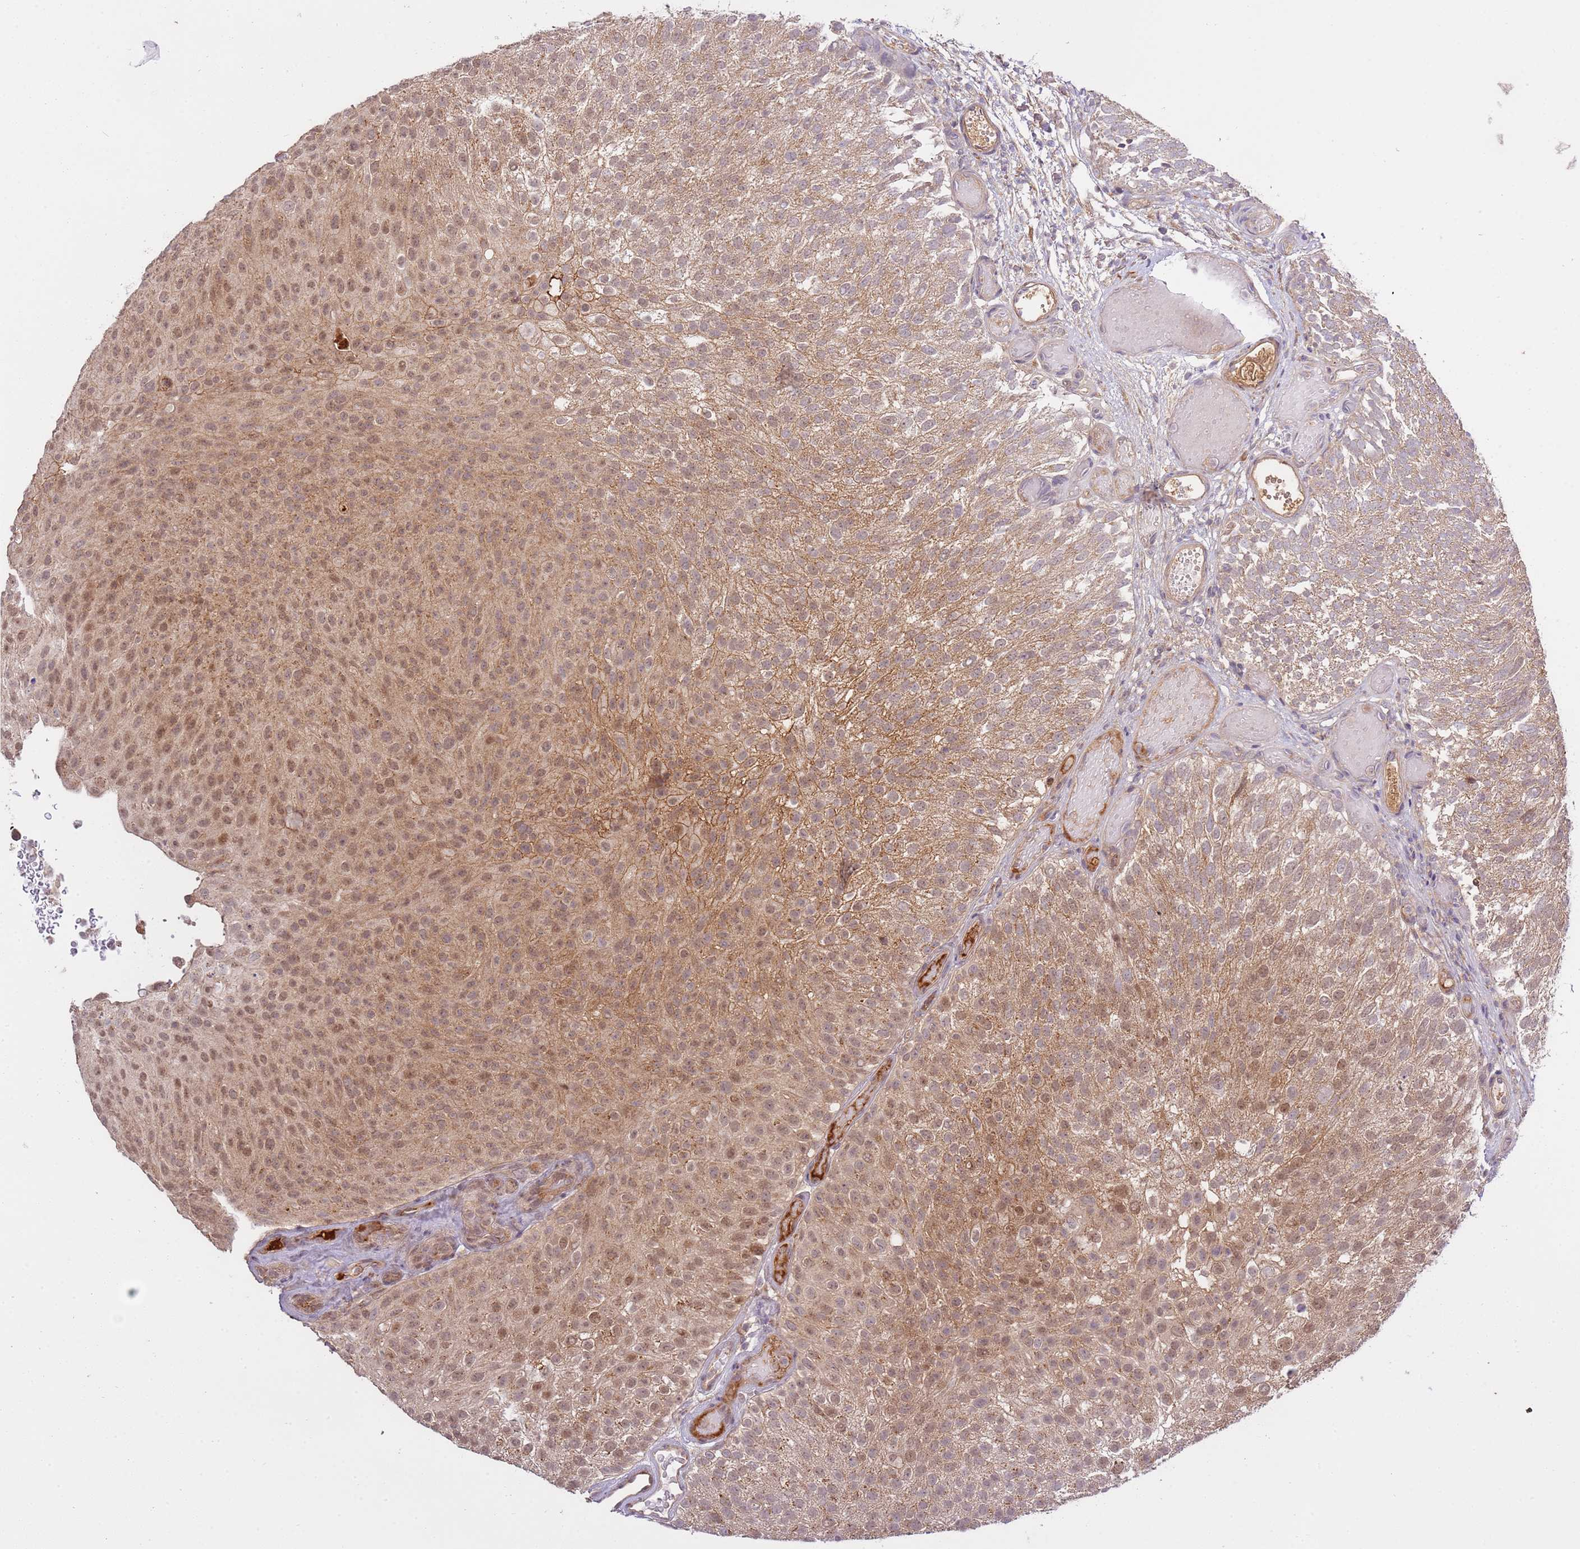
{"staining": {"intensity": "moderate", "quantity": ">75%", "location": "cytoplasmic/membranous,nuclear"}, "tissue": "urothelial cancer", "cell_type": "Tumor cells", "image_type": "cancer", "snomed": [{"axis": "morphology", "description": "Urothelial carcinoma, Low grade"}, {"axis": "topography", "description": "Urinary bladder"}], "caption": "Immunohistochemical staining of human urothelial cancer demonstrates medium levels of moderate cytoplasmic/membranous and nuclear protein positivity in approximately >75% of tumor cells. The staining was performed using DAB, with brown indicating positive protein expression. Nuclei are stained blue with hematoxylin.", "gene": "ZNF624", "patient": {"sex": "male", "age": 78}}